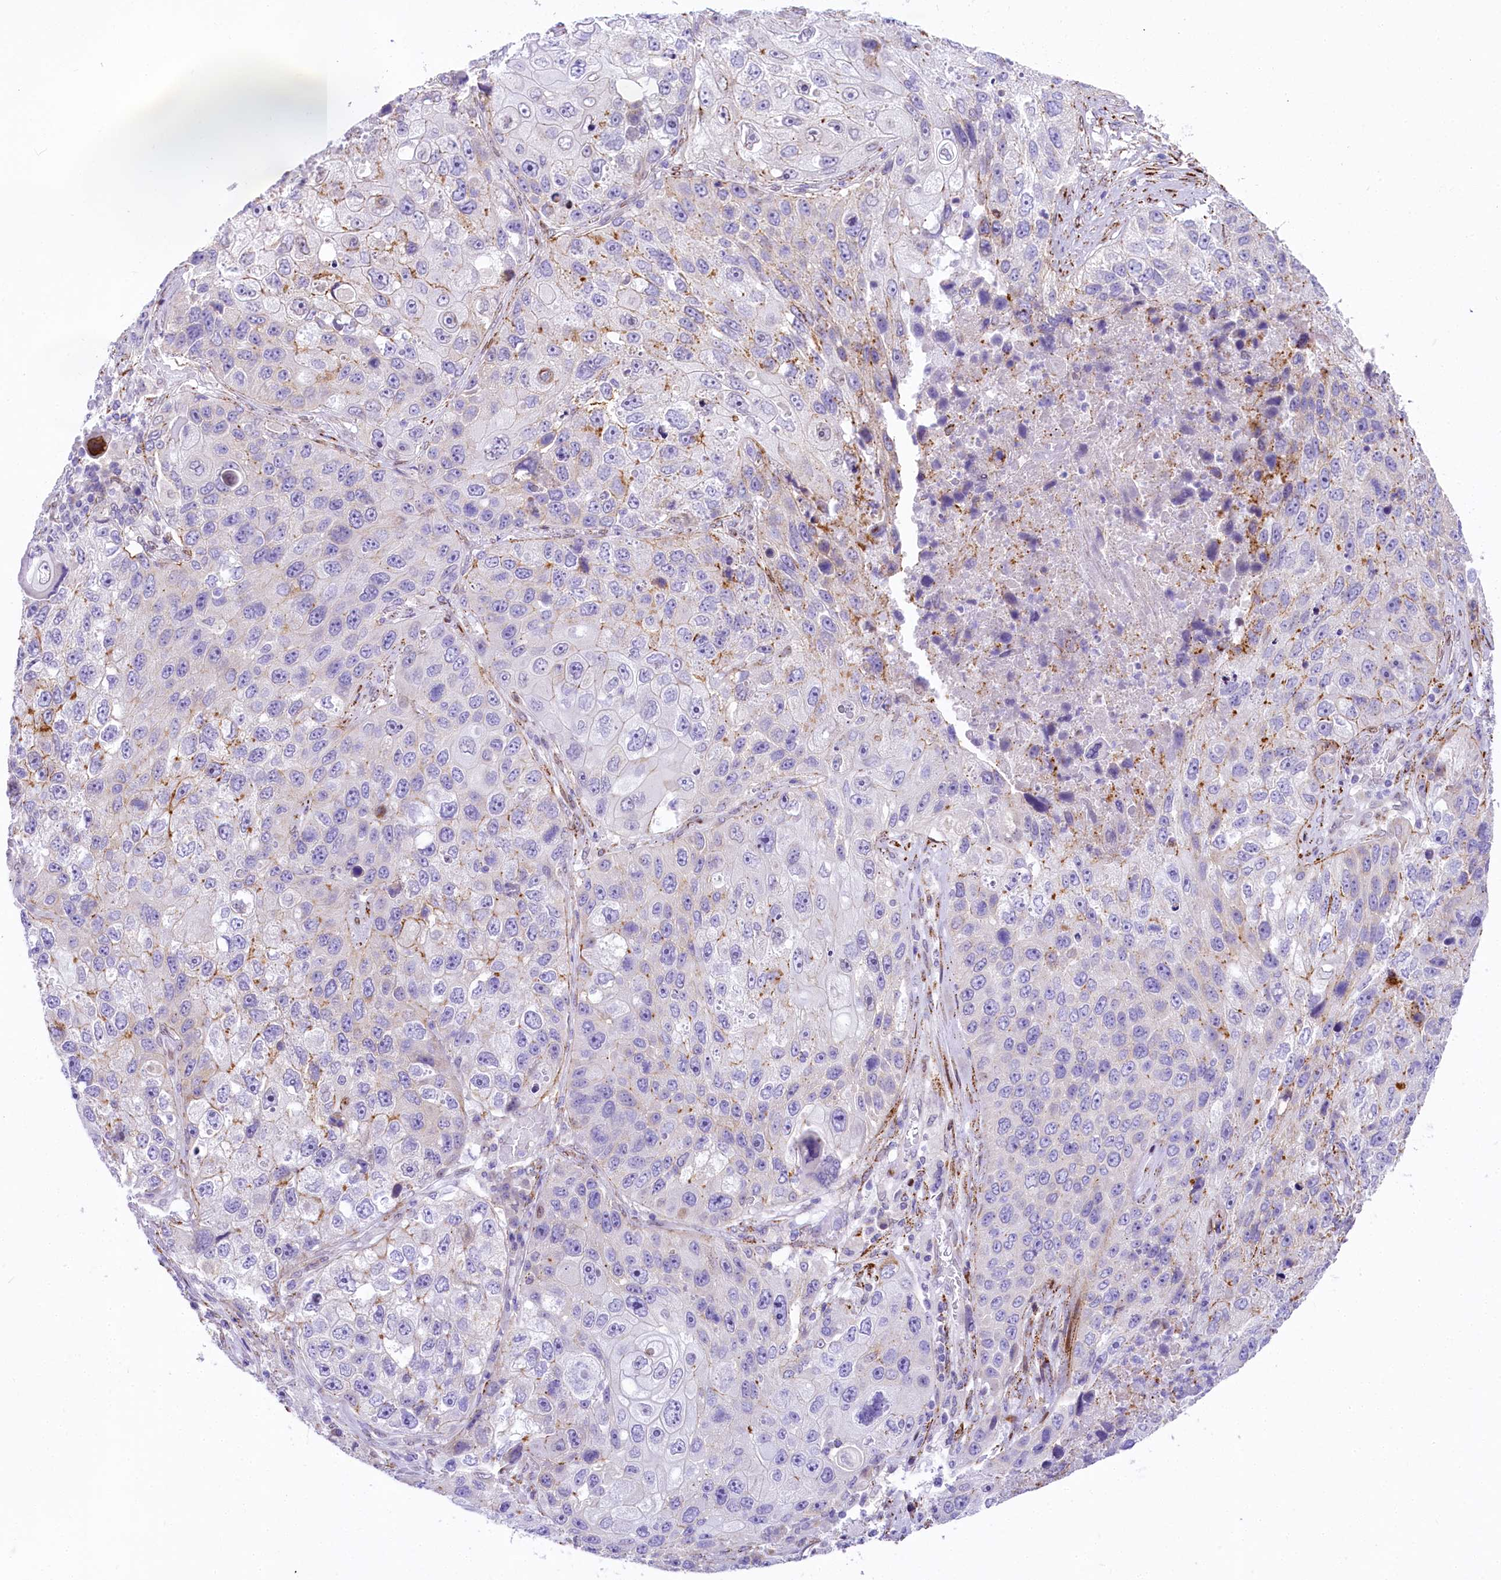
{"staining": {"intensity": "moderate", "quantity": "<25%", "location": "cytoplasmic/membranous"}, "tissue": "lung cancer", "cell_type": "Tumor cells", "image_type": "cancer", "snomed": [{"axis": "morphology", "description": "Squamous cell carcinoma, NOS"}, {"axis": "topography", "description": "Lung"}], "caption": "Immunohistochemical staining of lung cancer (squamous cell carcinoma) demonstrates low levels of moderate cytoplasmic/membranous protein staining in about <25% of tumor cells.", "gene": "PPIP5K2", "patient": {"sex": "male", "age": 61}}